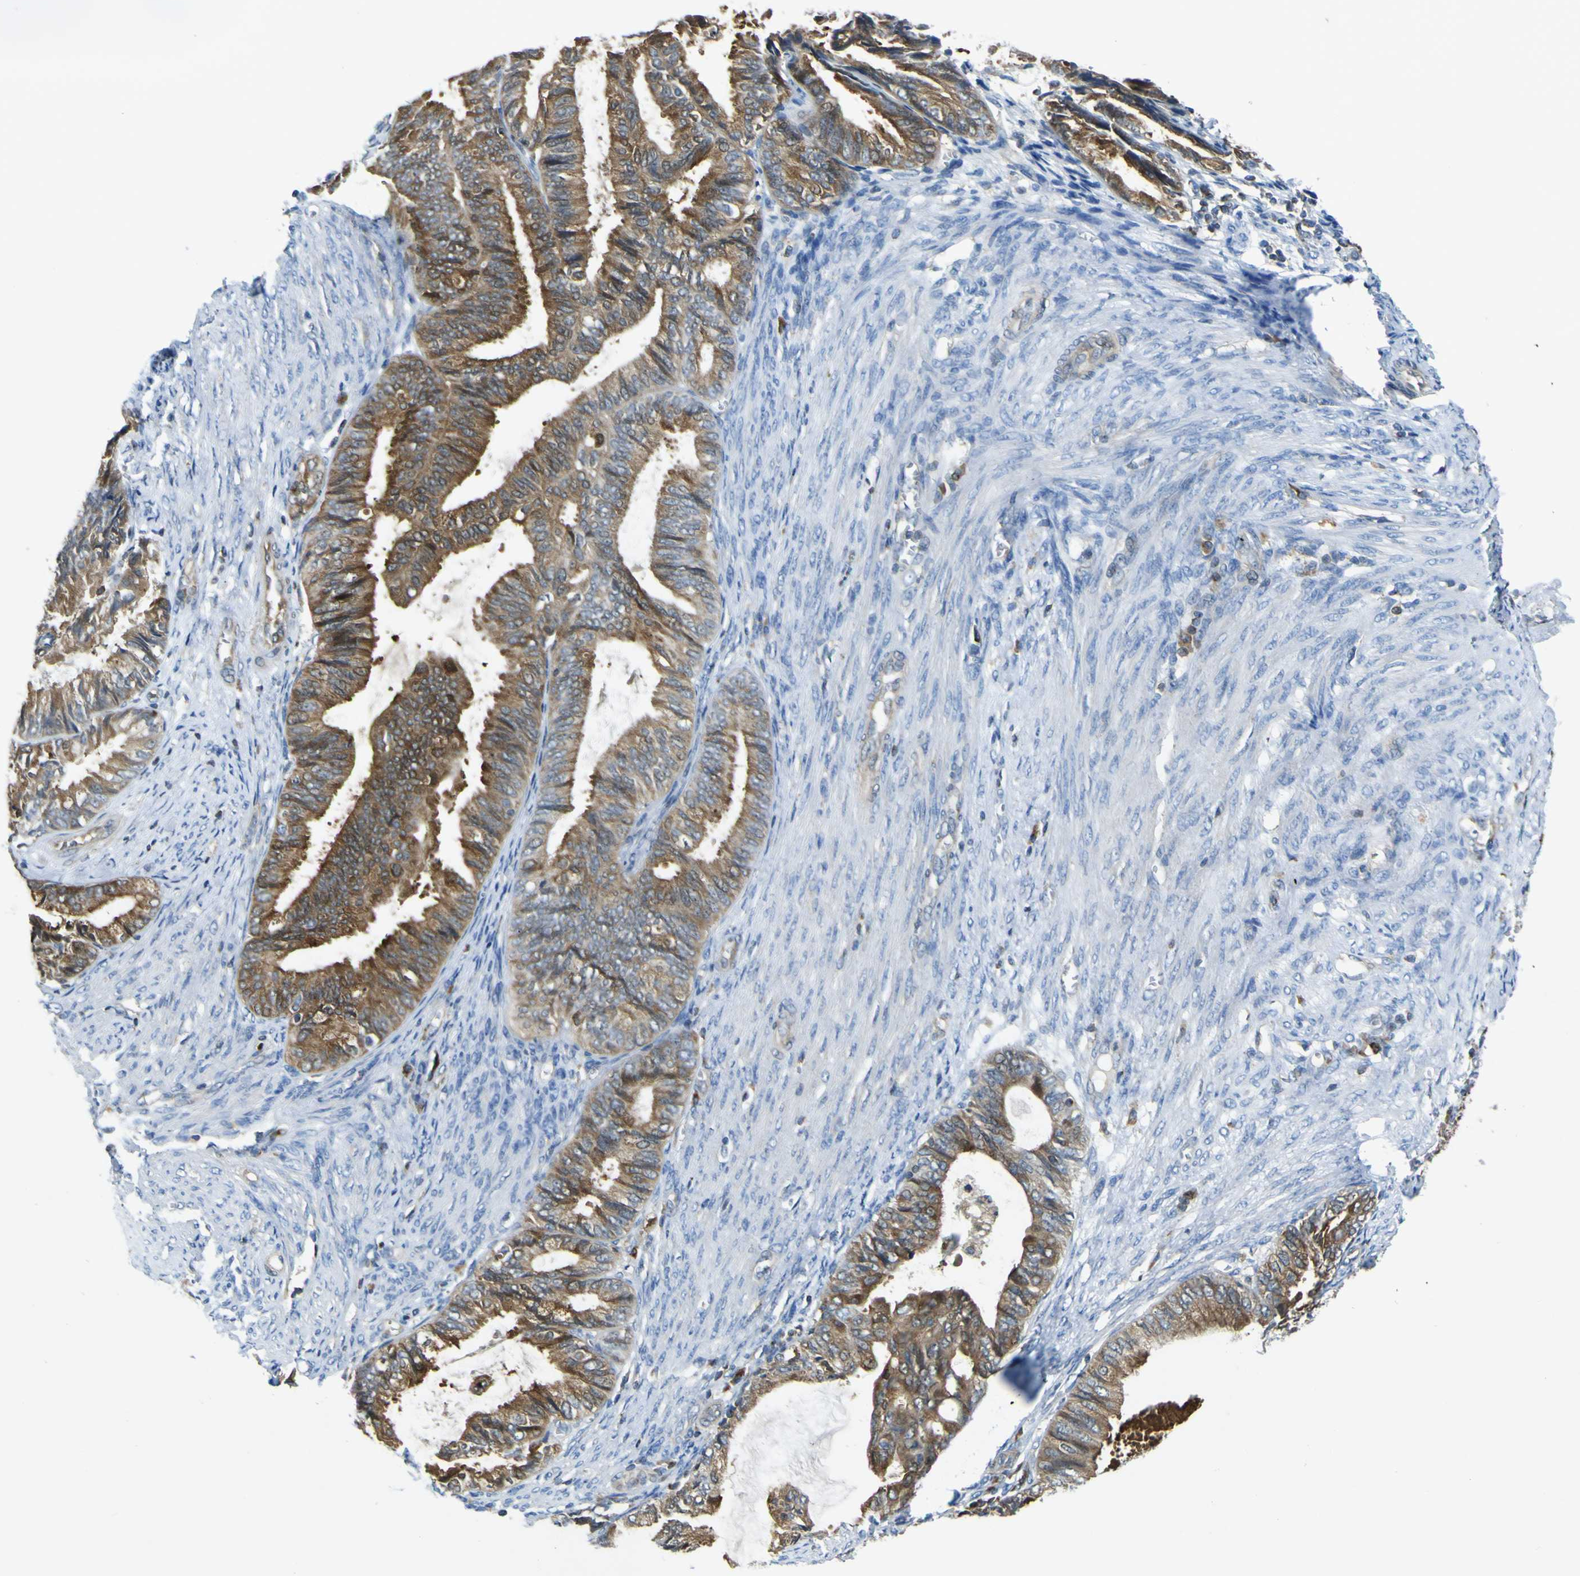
{"staining": {"intensity": "strong", "quantity": "25%-75%", "location": "cytoplasmic/membranous,nuclear"}, "tissue": "endometrial cancer", "cell_type": "Tumor cells", "image_type": "cancer", "snomed": [{"axis": "morphology", "description": "Adenocarcinoma, NOS"}, {"axis": "topography", "description": "Endometrium"}], "caption": "Protein positivity by IHC reveals strong cytoplasmic/membranous and nuclear positivity in about 25%-75% of tumor cells in endometrial adenocarcinoma.", "gene": "EML2", "patient": {"sex": "female", "age": 86}}